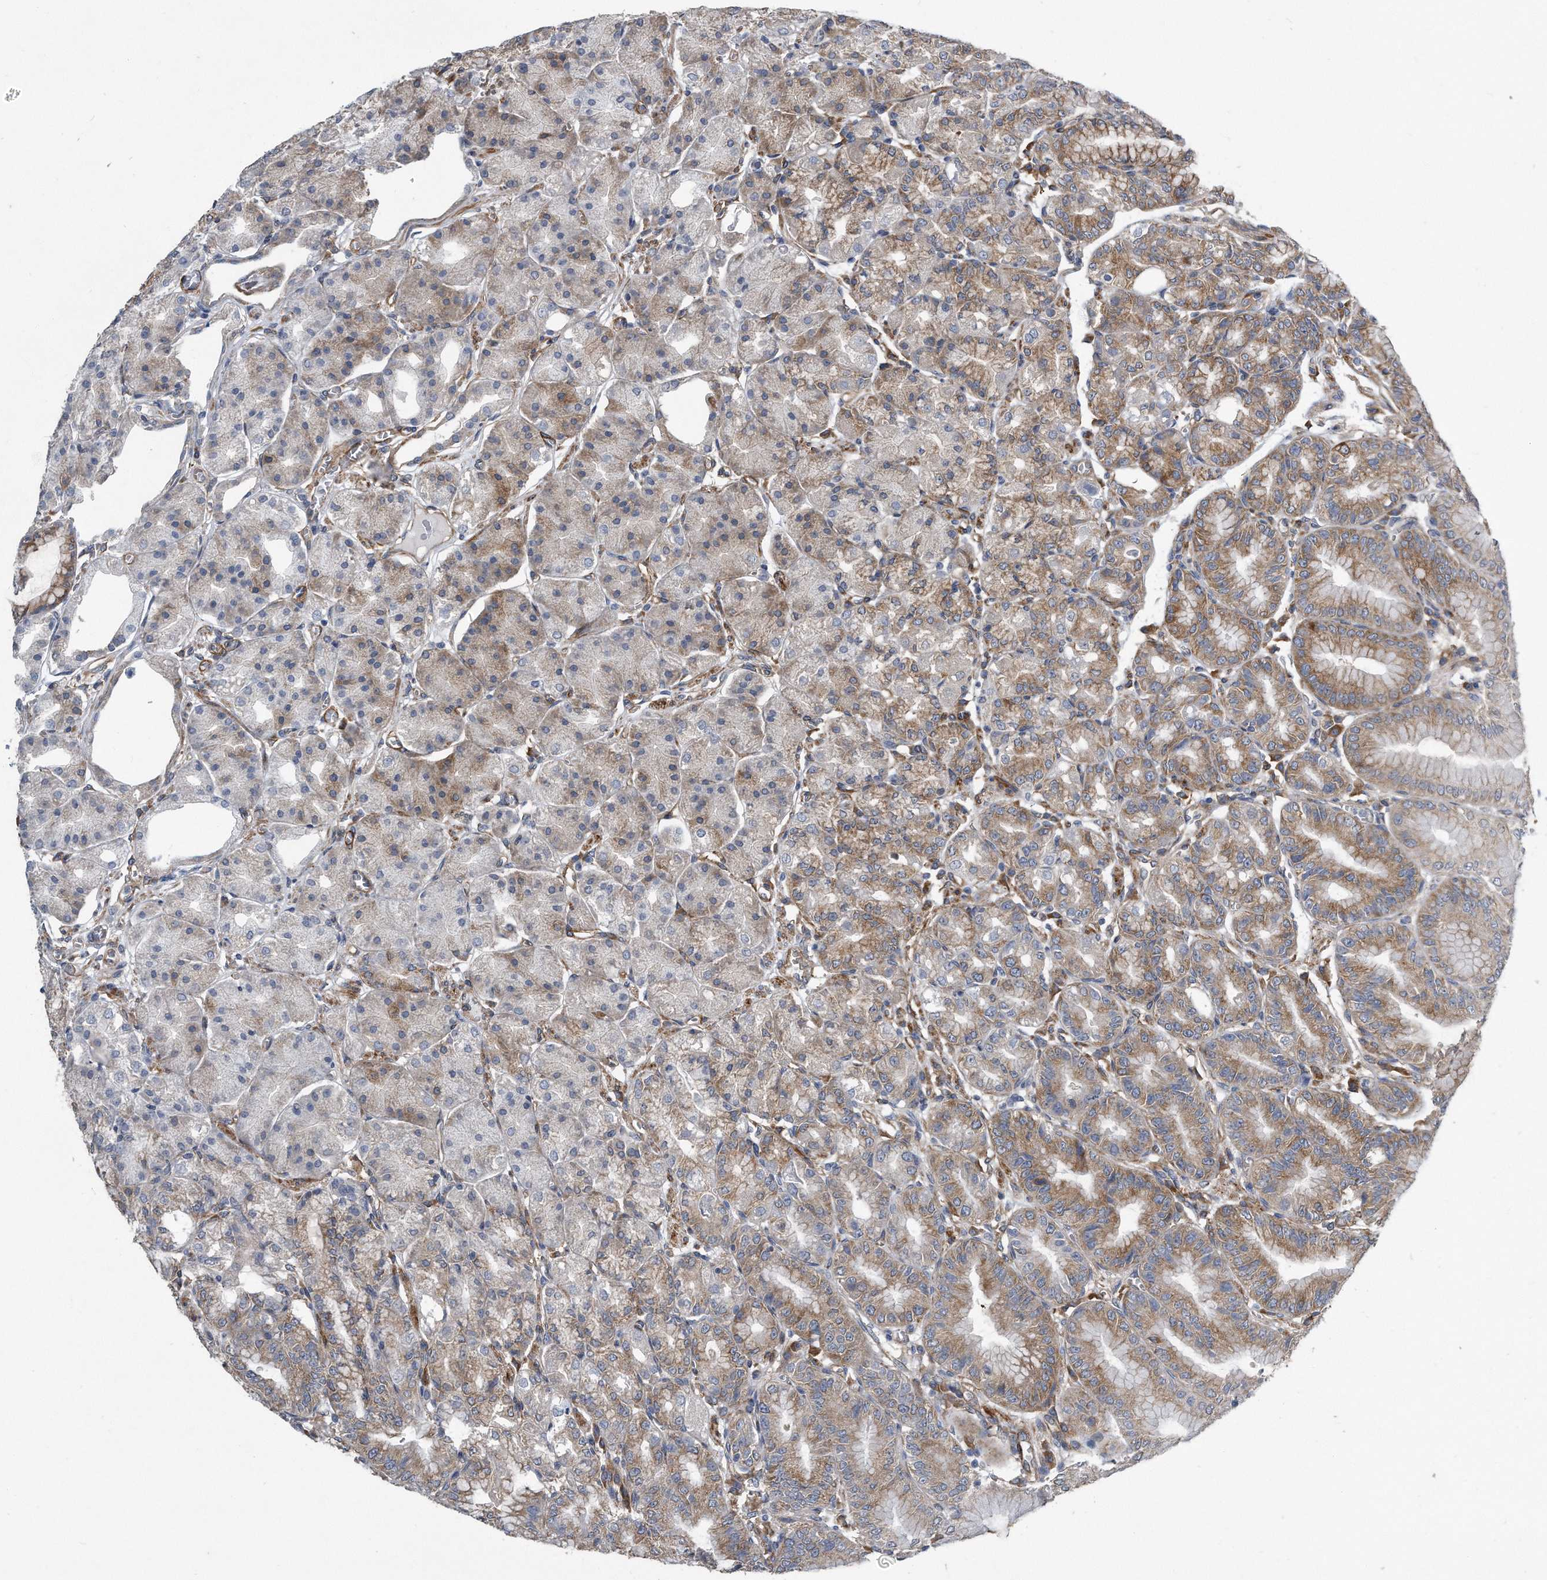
{"staining": {"intensity": "moderate", "quantity": "25%-75%", "location": "cytoplasmic/membranous"}, "tissue": "stomach", "cell_type": "Glandular cells", "image_type": "normal", "snomed": [{"axis": "morphology", "description": "Normal tissue, NOS"}, {"axis": "topography", "description": "Stomach, lower"}], "caption": "Stomach stained with immunohistochemistry shows moderate cytoplasmic/membranous positivity in approximately 25%-75% of glandular cells.", "gene": "EIF2B4", "patient": {"sex": "male", "age": 71}}